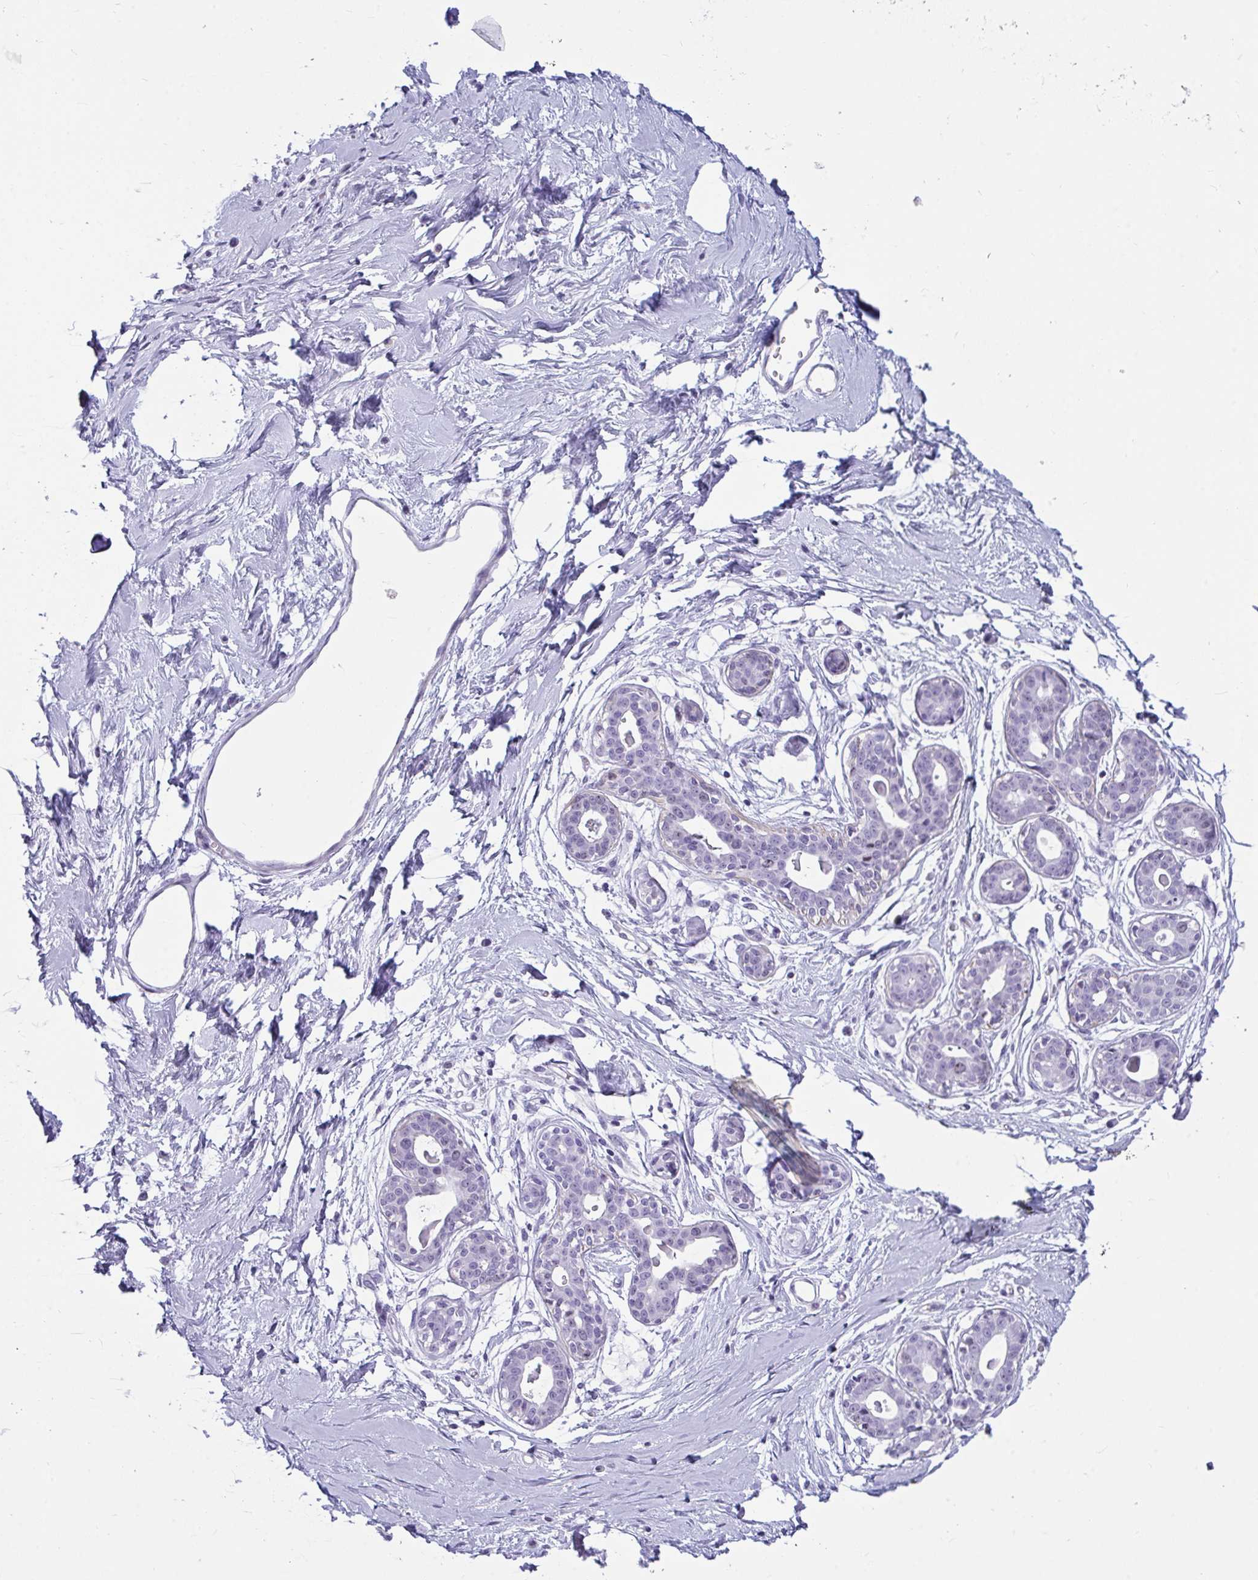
{"staining": {"intensity": "negative", "quantity": "none", "location": "none"}, "tissue": "breast", "cell_type": "Adipocytes", "image_type": "normal", "snomed": [{"axis": "morphology", "description": "Normal tissue, NOS"}, {"axis": "topography", "description": "Breast"}], "caption": "IHC of normal breast demonstrates no expression in adipocytes.", "gene": "SUZ12", "patient": {"sex": "female", "age": 45}}